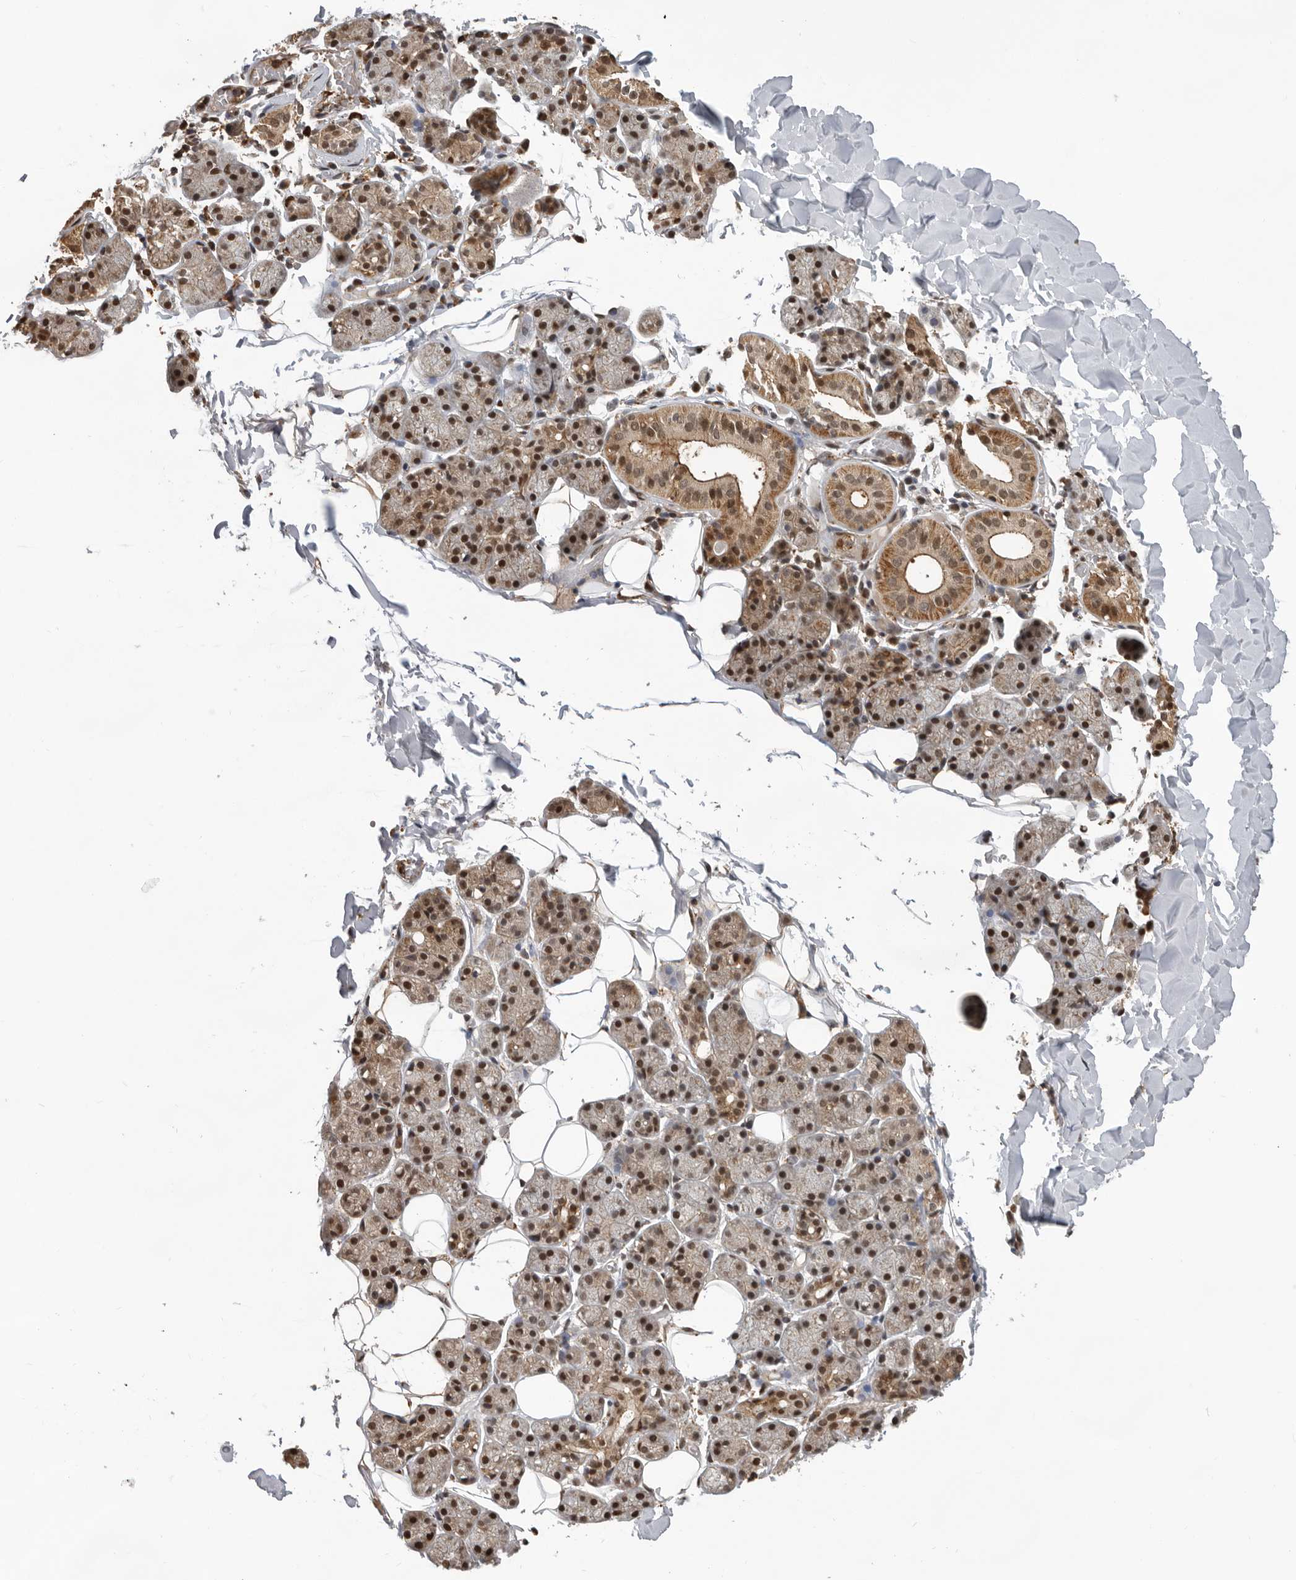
{"staining": {"intensity": "strong", "quantity": "25%-75%", "location": "cytoplasmic/membranous,nuclear"}, "tissue": "salivary gland", "cell_type": "Glandular cells", "image_type": "normal", "snomed": [{"axis": "morphology", "description": "Normal tissue, NOS"}, {"axis": "topography", "description": "Salivary gland"}], "caption": "Protein expression analysis of benign human salivary gland reveals strong cytoplasmic/membranous,nuclear expression in approximately 25%-75% of glandular cells.", "gene": "RNF157", "patient": {"sex": "female", "age": 33}}